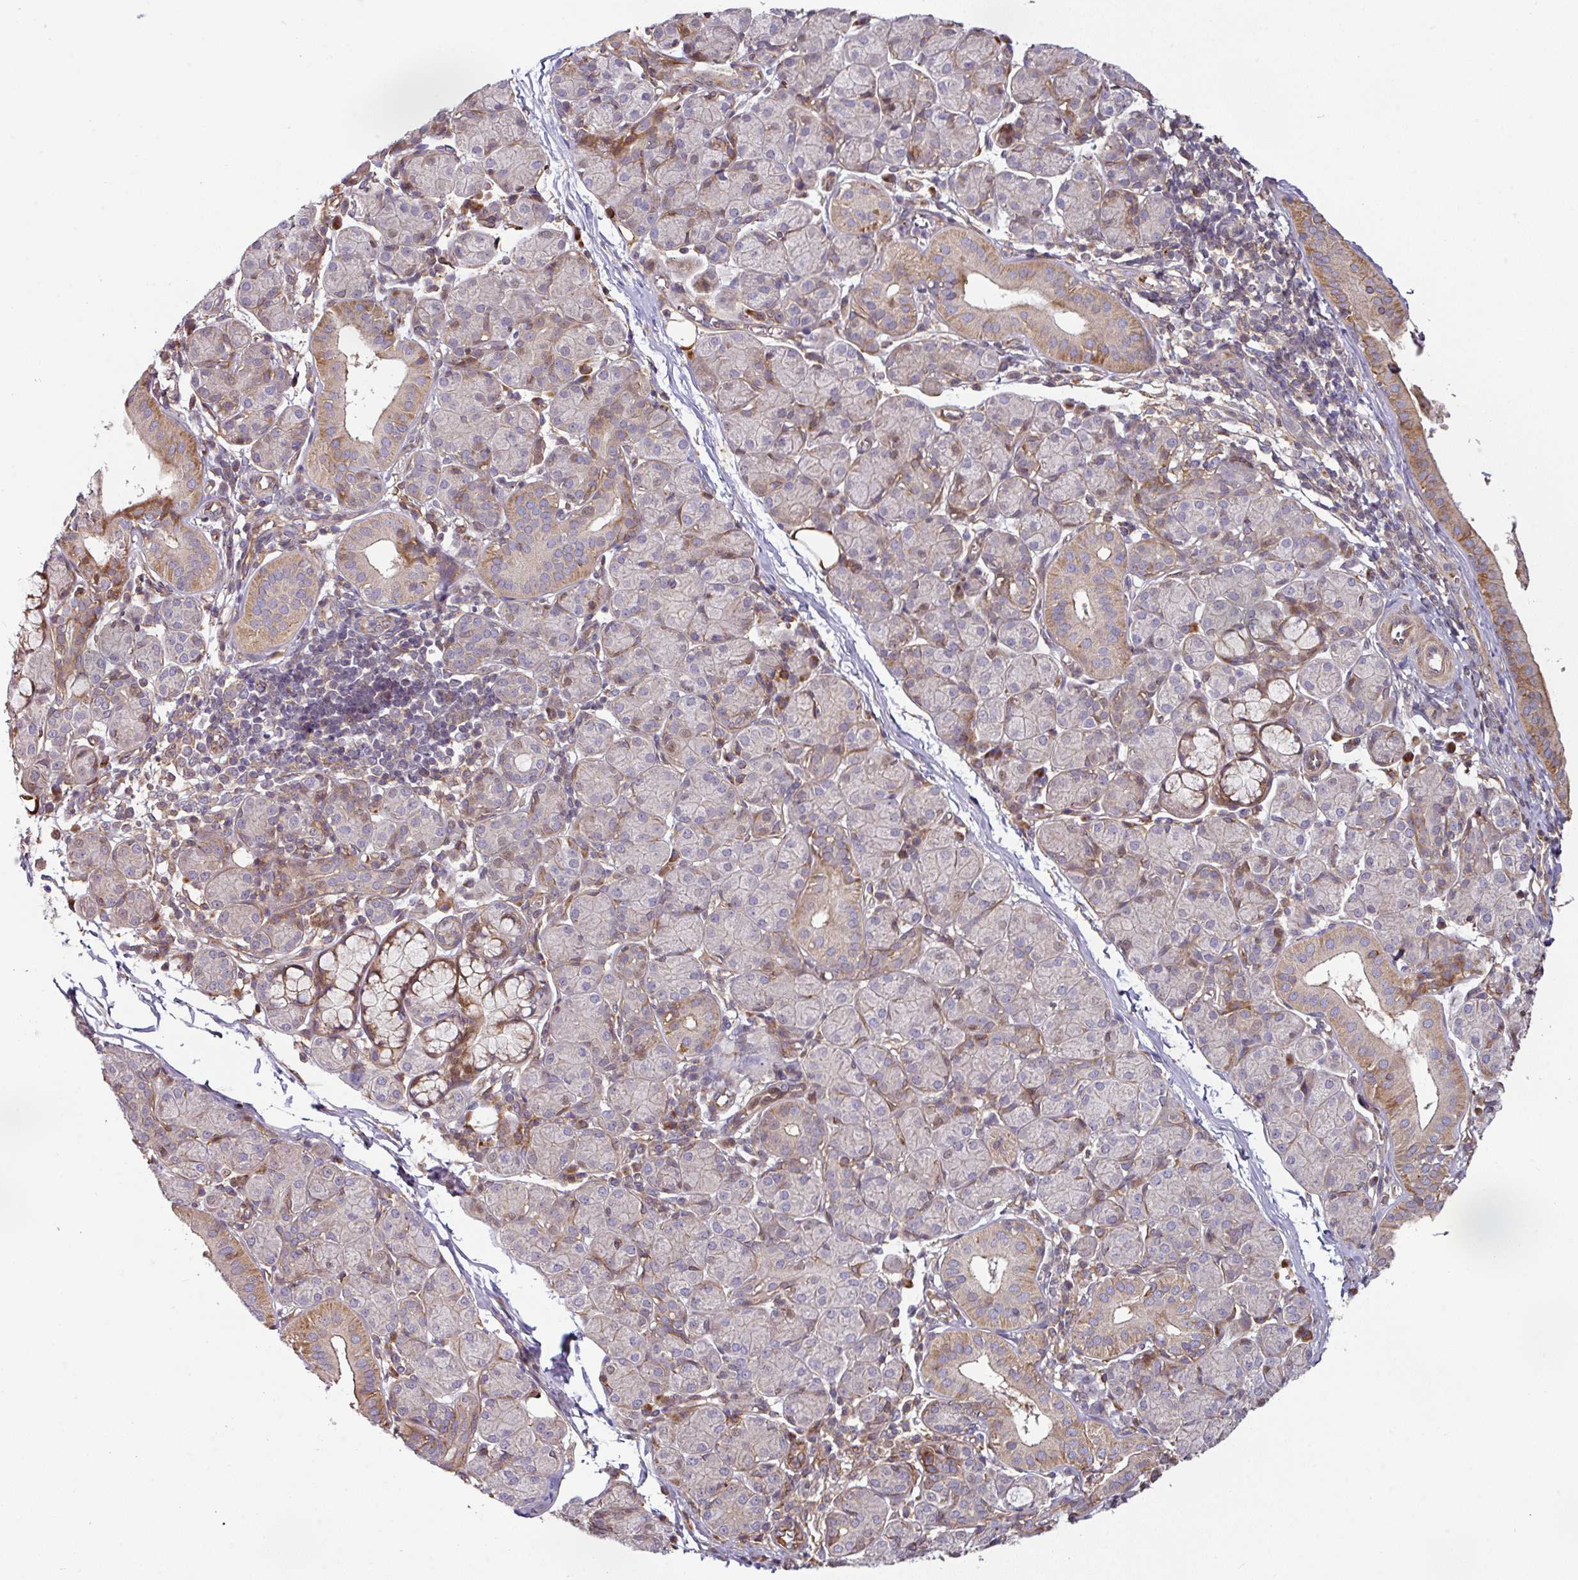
{"staining": {"intensity": "moderate", "quantity": "<25%", "location": "cytoplasmic/membranous"}, "tissue": "salivary gland", "cell_type": "Glandular cells", "image_type": "normal", "snomed": [{"axis": "morphology", "description": "Normal tissue, NOS"}, {"axis": "morphology", "description": "Inflammation, NOS"}, {"axis": "topography", "description": "Lymph node"}, {"axis": "topography", "description": "Salivary gland"}], "caption": "Protein analysis of normal salivary gland exhibits moderate cytoplasmic/membranous positivity in approximately <25% of glandular cells. (IHC, brightfield microscopy, high magnification).", "gene": "CASP2", "patient": {"sex": "male", "age": 3}}